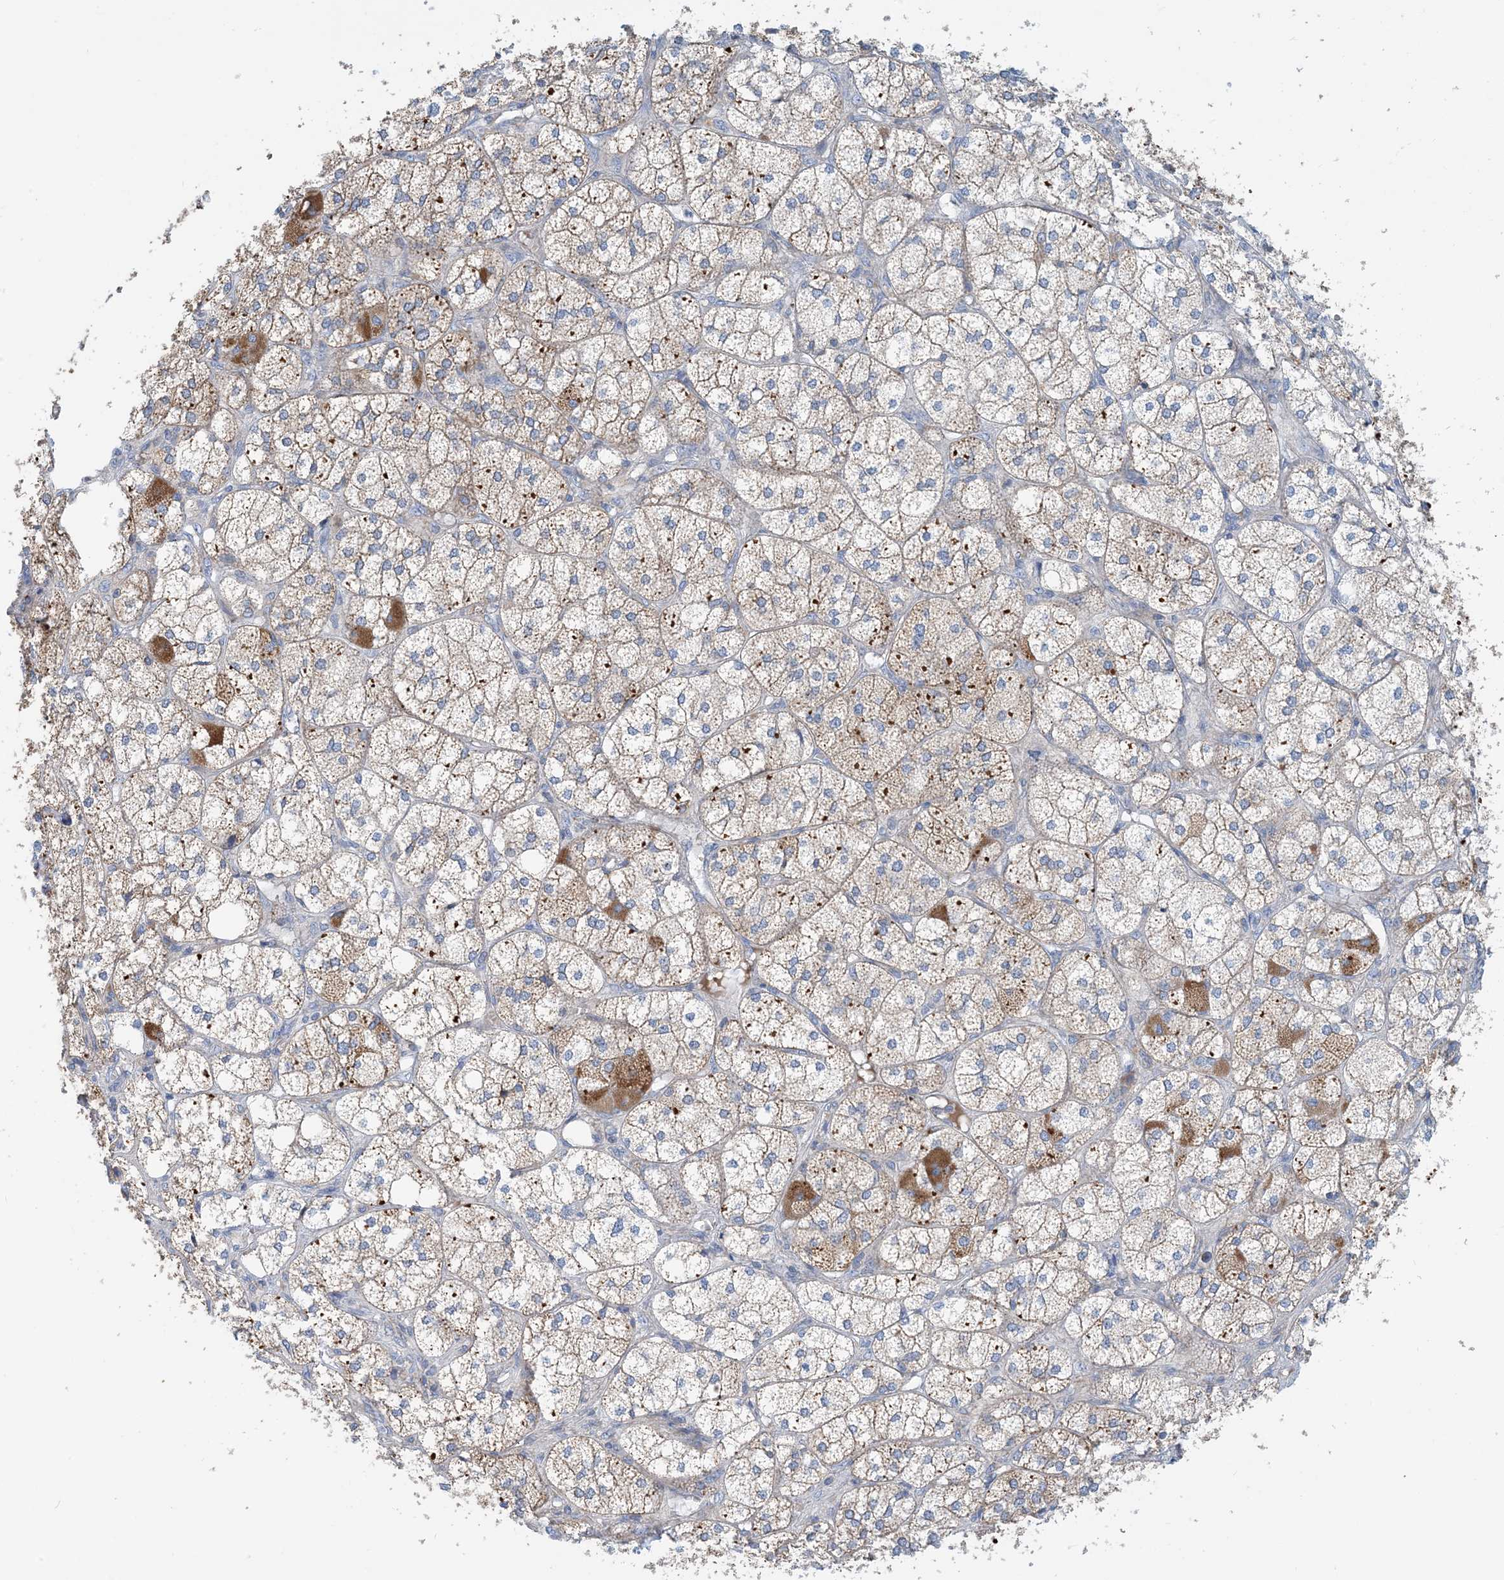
{"staining": {"intensity": "moderate", "quantity": "25%-75%", "location": "cytoplasmic/membranous"}, "tissue": "adrenal gland", "cell_type": "Glandular cells", "image_type": "normal", "snomed": [{"axis": "morphology", "description": "Normal tissue, NOS"}, {"axis": "topography", "description": "Adrenal gland"}], "caption": "A high-resolution micrograph shows immunohistochemistry (IHC) staining of unremarkable adrenal gland, which reveals moderate cytoplasmic/membranous positivity in about 25%-75% of glandular cells.", "gene": "PHOSPHO2", "patient": {"sex": "female", "age": 61}}